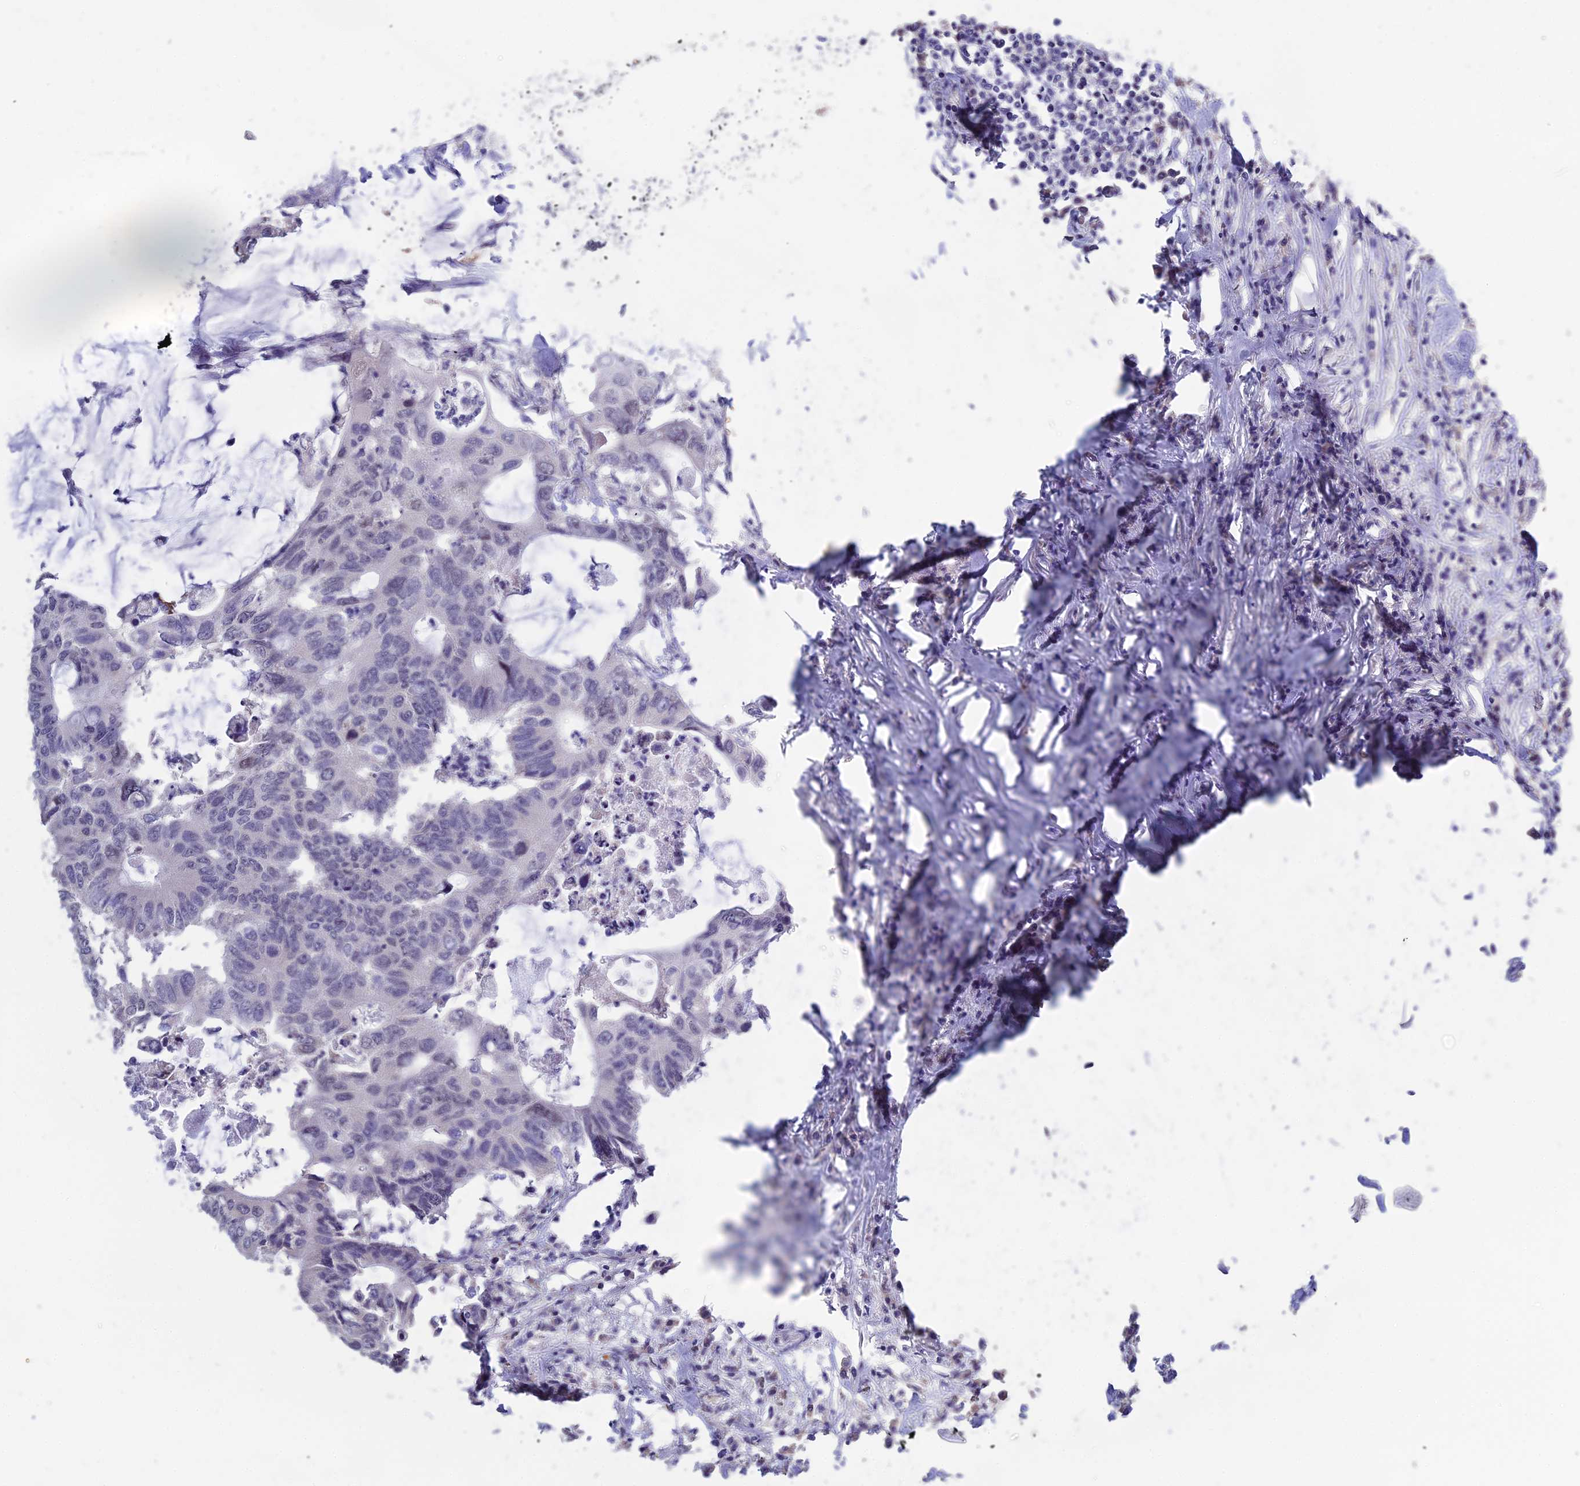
{"staining": {"intensity": "negative", "quantity": "none", "location": "none"}, "tissue": "colorectal cancer", "cell_type": "Tumor cells", "image_type": "cancer", "snomed": [{"axis": "morphology", "description": "Adenocarcinoma, NOS"}, {"axis": "topography", "description": "Colon"}], "caption": "The photomicrograph demonstrates no significant expression in tumor cells of colorectal adenocarcinoma.", "gene": "KNOP1", "patient": {"sex": "male", "age": 71}}